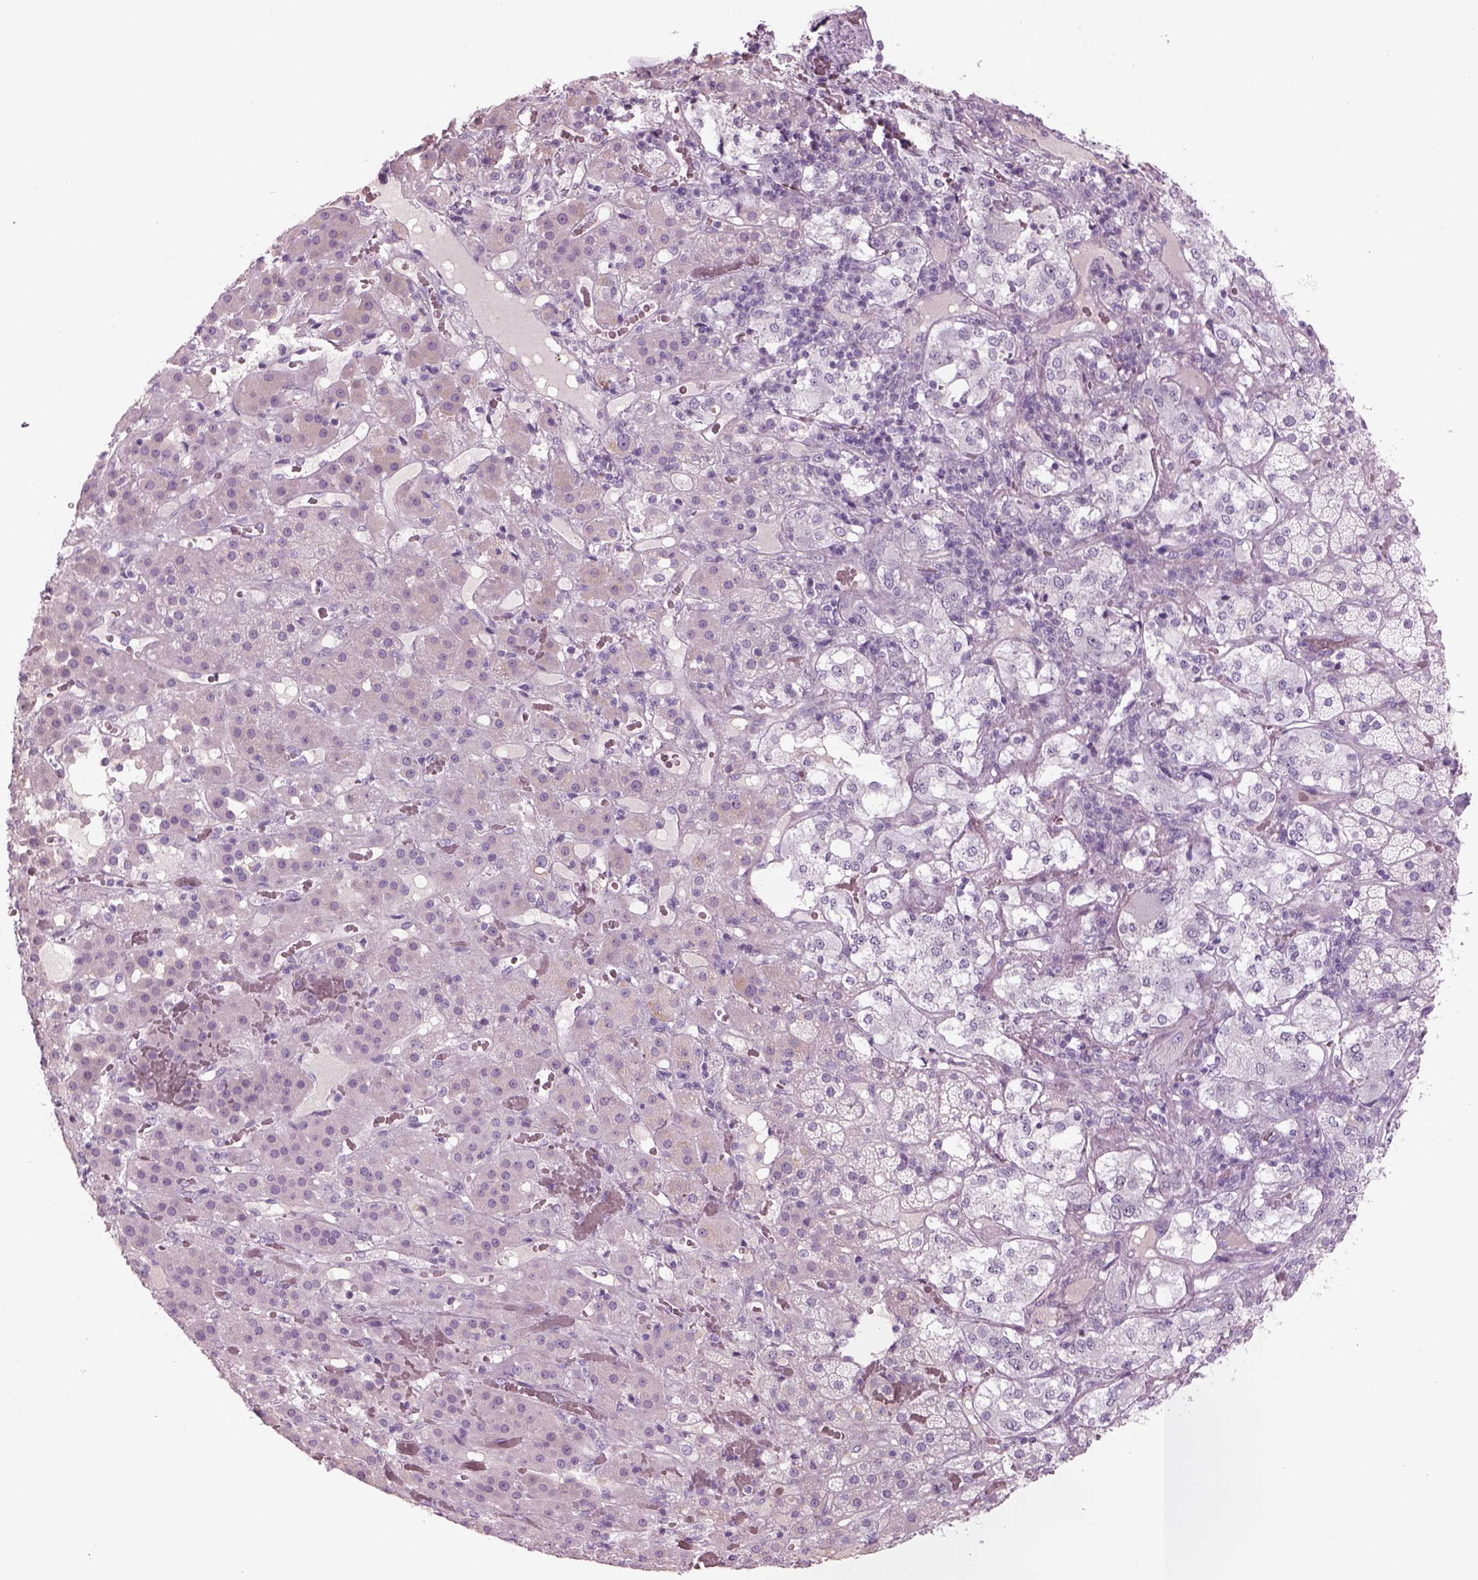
{"staining": {"intensity": "negative", "quantity": "none", "location": "none"}, "tissue": "adrenal gland", "cell_type": "Glandular cells", "image_type": "normal", "snomed": [{"axis": "morphology", "description": "Normal tissue, NOS"}, {"axis": "topography", "description": "Adrenal gland"}], "caption": "IHC histopathology image of normal human adrenal gland stained for a protein (brown), which exhibits no expression in glandular cells. Nuclei are stained in blue.", "gene": "GAS2L2", "patient": {"sex": "male", "age": 57}}